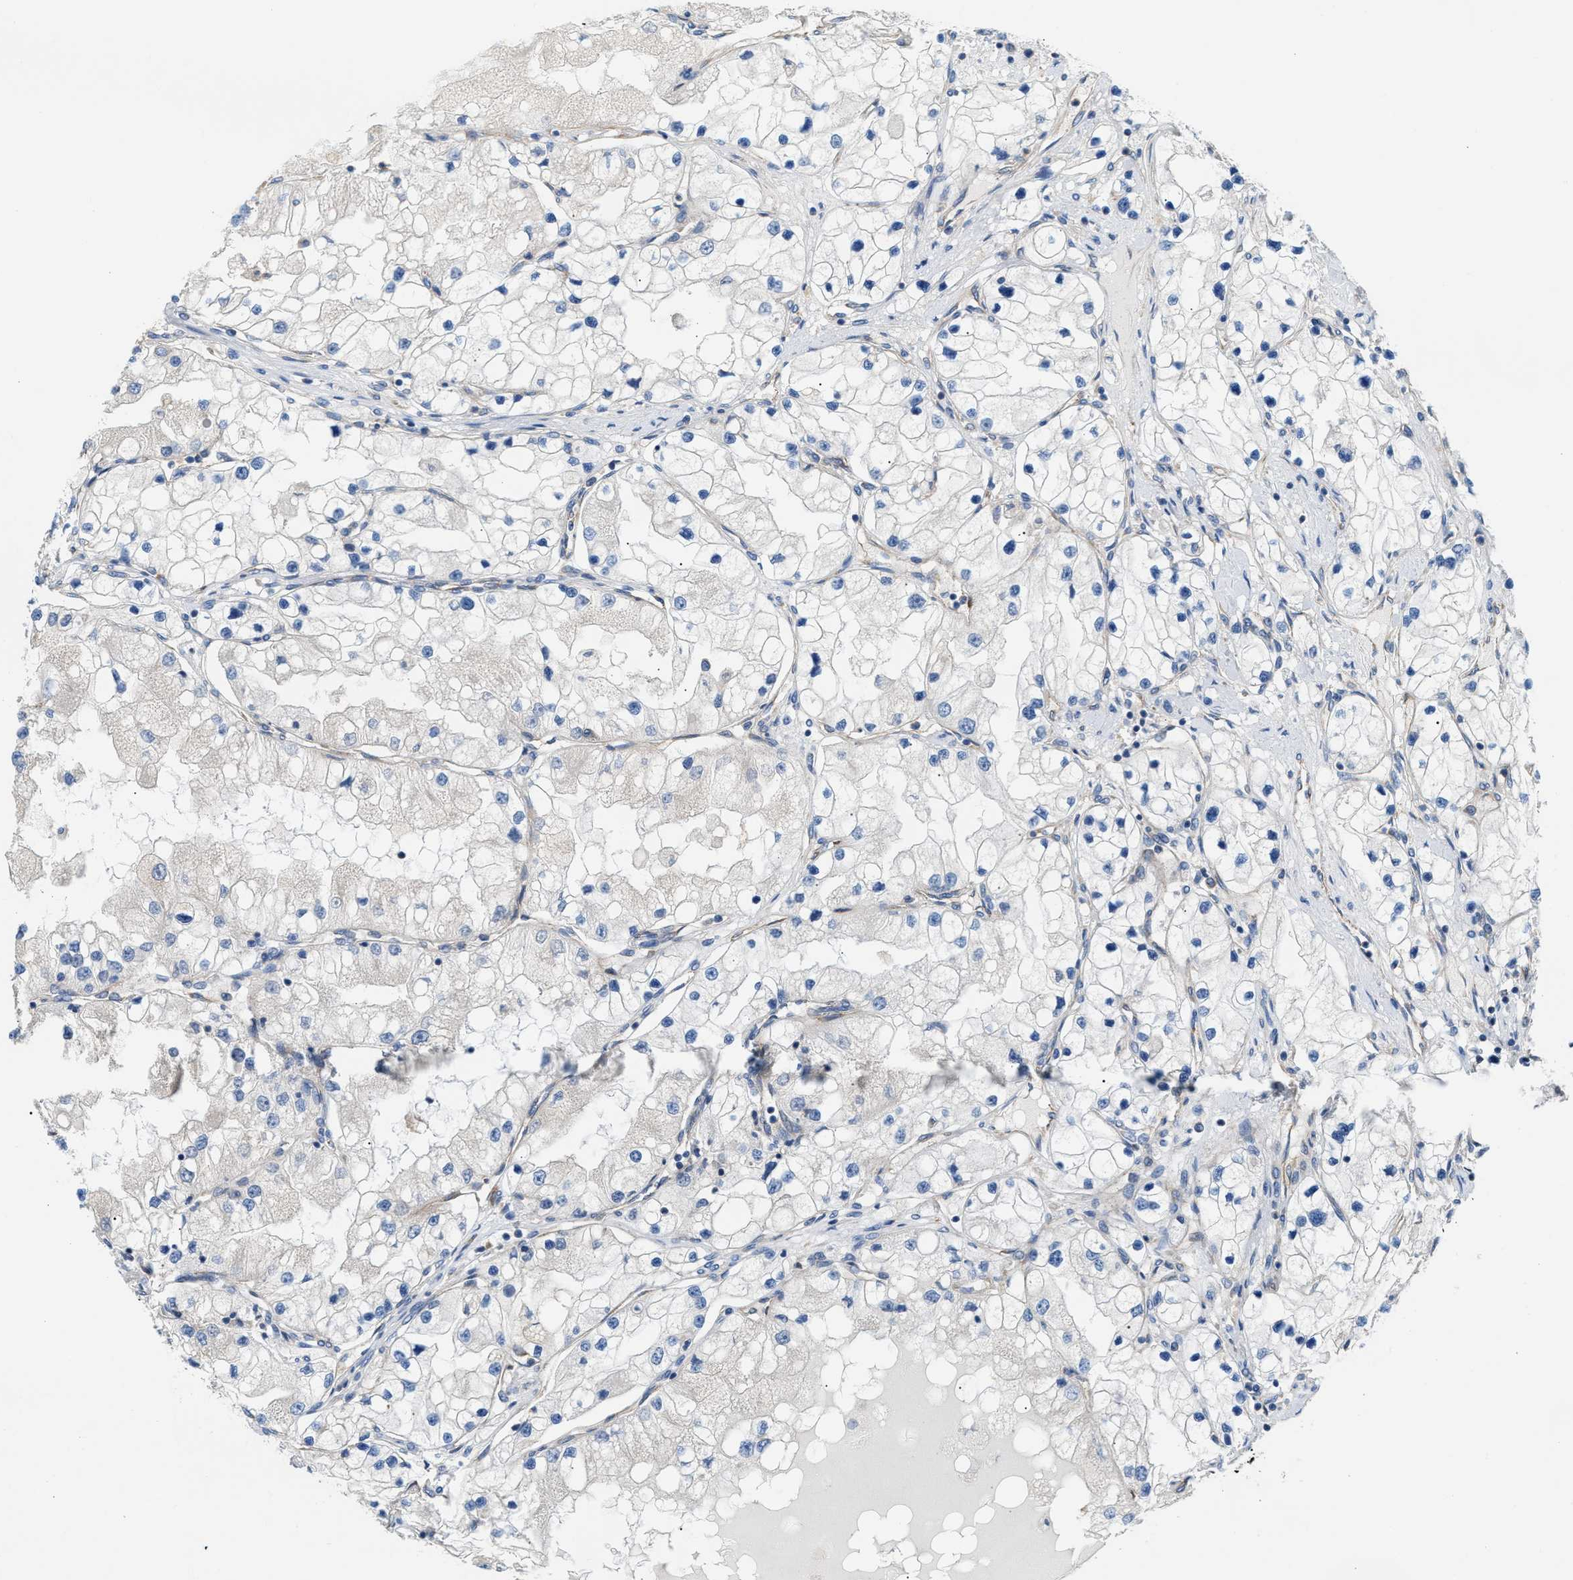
{"staining": {"intensity": "negative", "quantity": "none", "location": "none"}, "tissue": "renal cancer", "cell_type": "Tumor cells", "image_type": "cancer", "snomed": [{"axis": "morphology", "description": "Adenocarcinoma, NOS"}, {"axis": "topography", "description": "Kidney"}], "caption": "Renal cancer (adenocarcinoma) stained for a protein using immunohistochemistry exhibits no expression tumor cells.", "gene": "TBC1D15", "patient": {"sex": "male", "age": 68}}